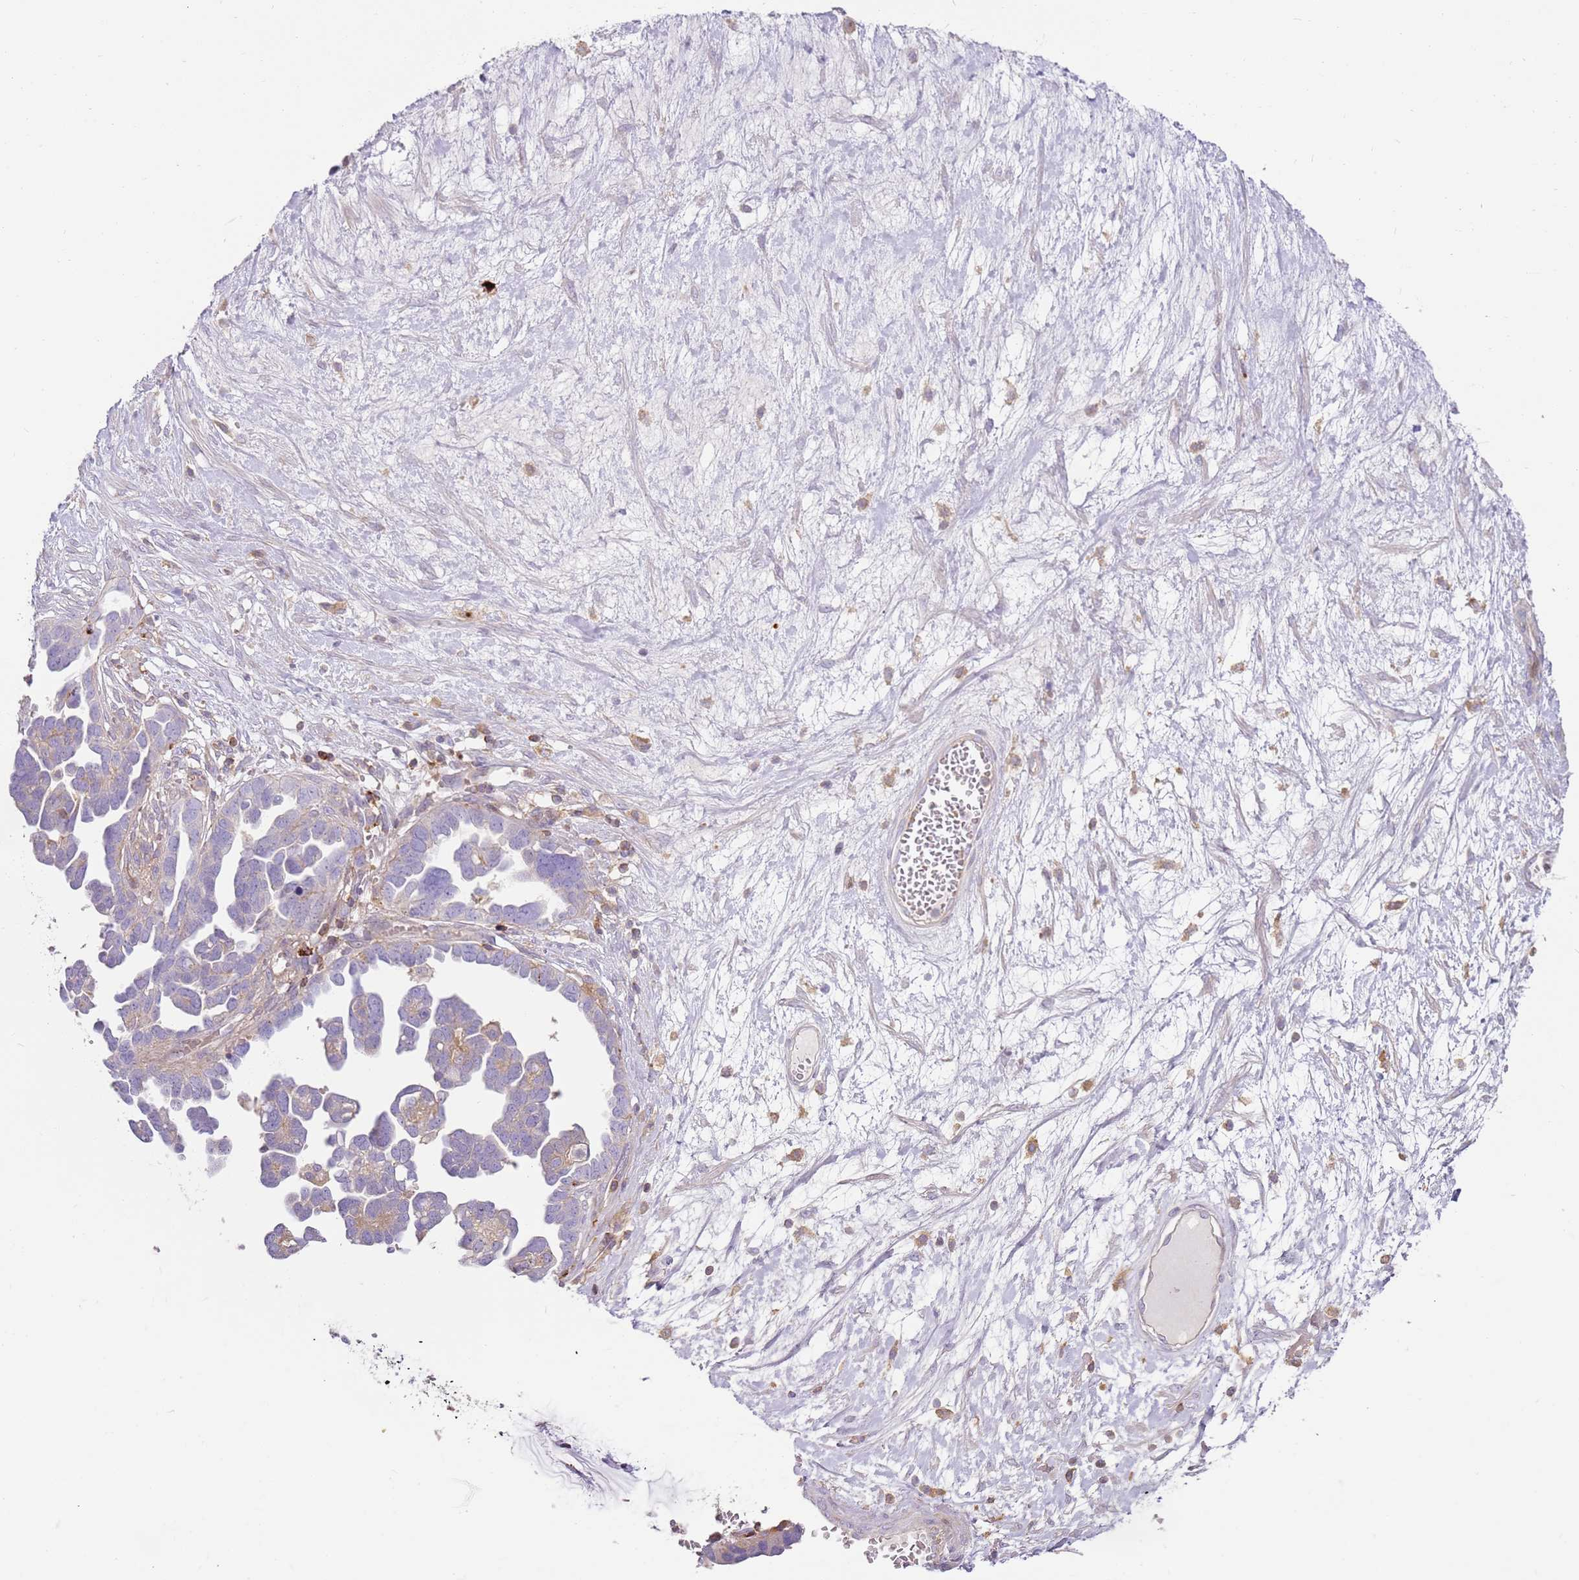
{"staining": {"intensity": "negative", "quantity": "none", "location": "none"}, "tissue": "ovarian cancer", "cell_type": "Tumor cells", "image_type": "cancer", "snomed": [{"axis": "morphology", "description": "Cystadenocarcinoma, serous, NOS"}, {"axis": "topography", "description": "Ovary"}], "caption": "Ovarian cancer (serous cystadenocarcinoma) stained for a protein using IHC demonstrates no expression tumor cells.", "gene": "FPR1", "patient": {"sex": "female", "age": 54}}